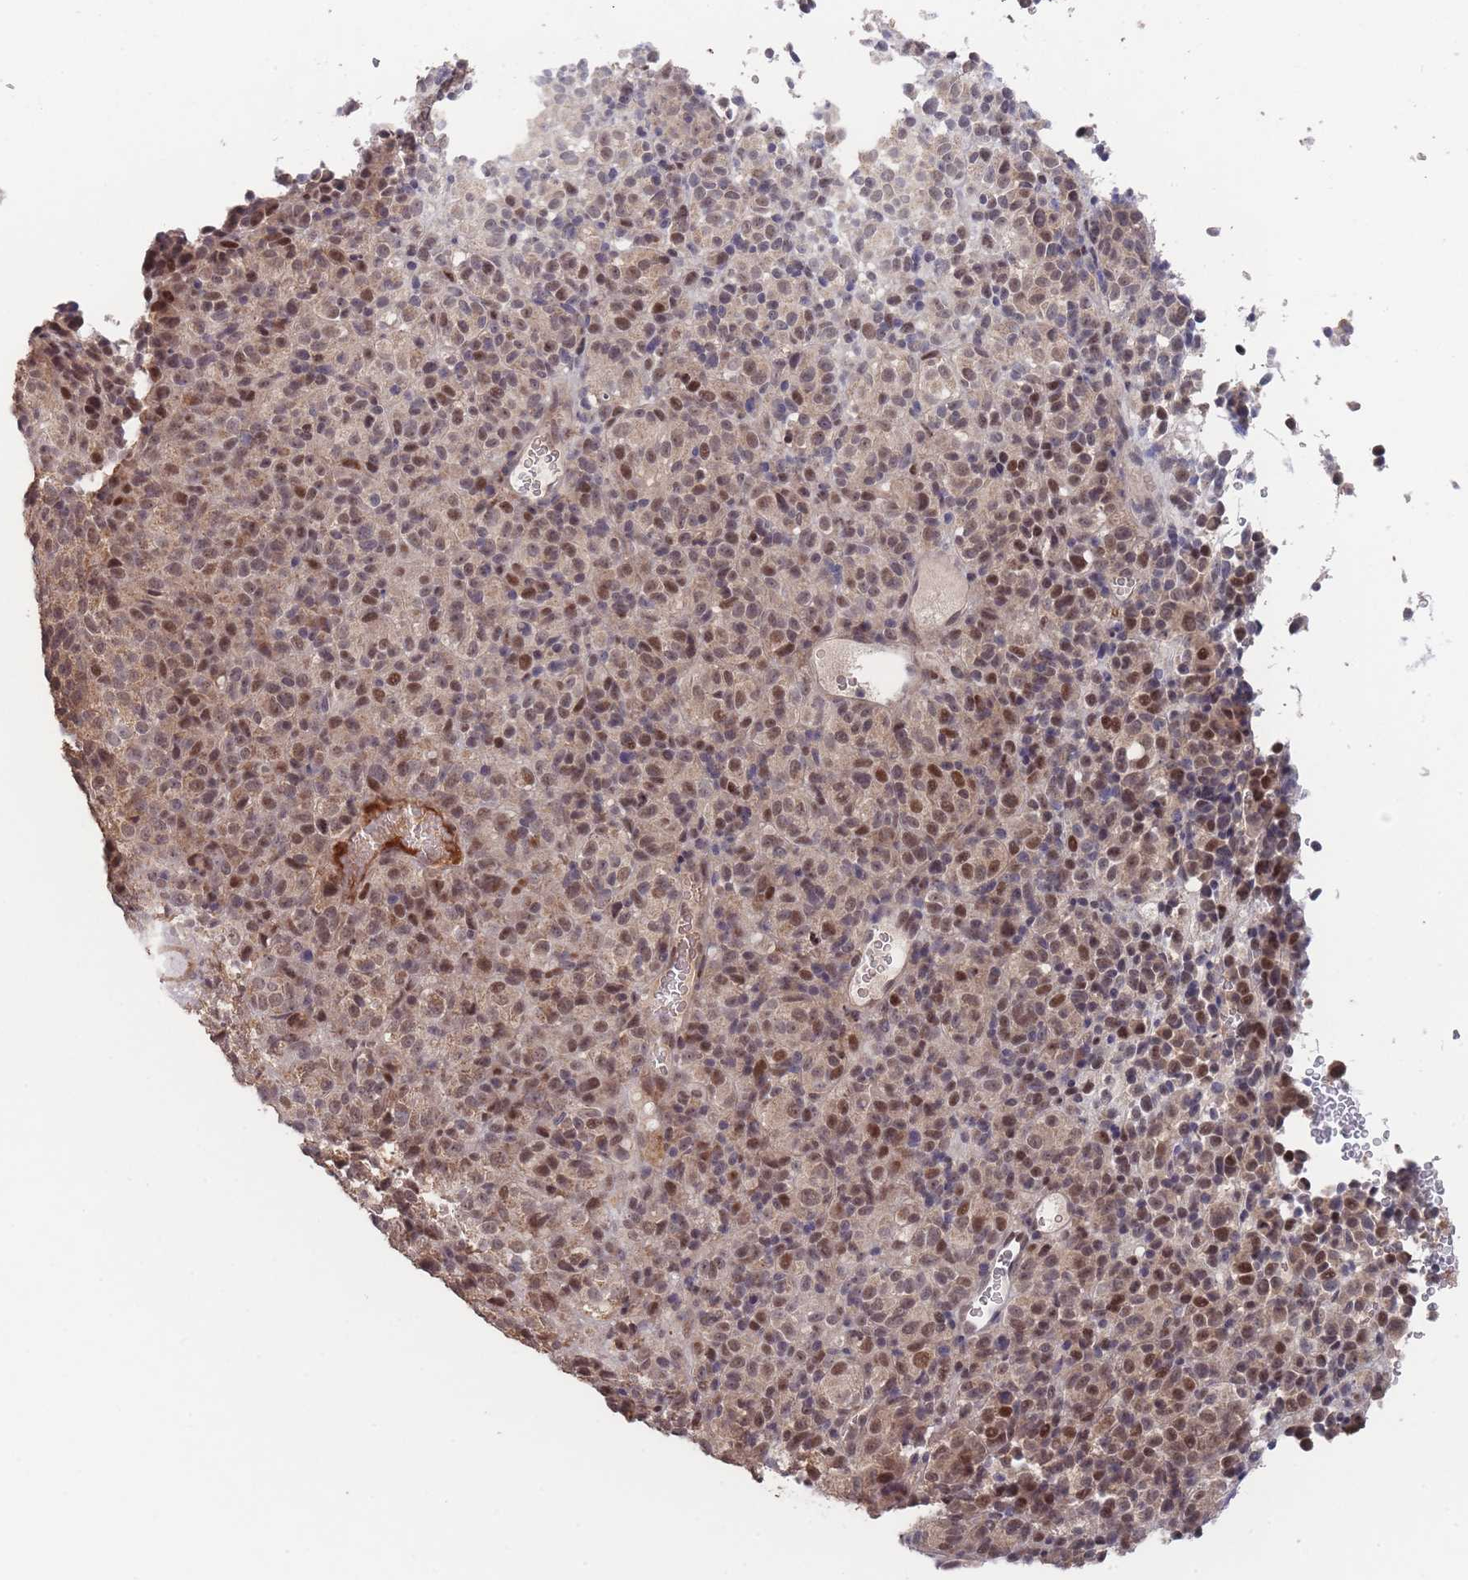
{"staining": {"intensity": "moderate", "quantity": ">75%", "location": "nuclear"}, "tissue": "melanoma", "cell_type": "Tumor cells", "image_type": "cancer", "snomed": [{"axis": "morphology", "description": "Malignant melanoma, Metastatic site"}, {"axis": "topography", "description": "Brain"}], "caption": "This histopathology image reveals immunohistochemistry (IHC) staining of human melanoma, with medium moderate nuclear staining in approximately >75% of tumor cells.", "gene": "SF3B1", "patient": {"sex": "female", "age": 56}}